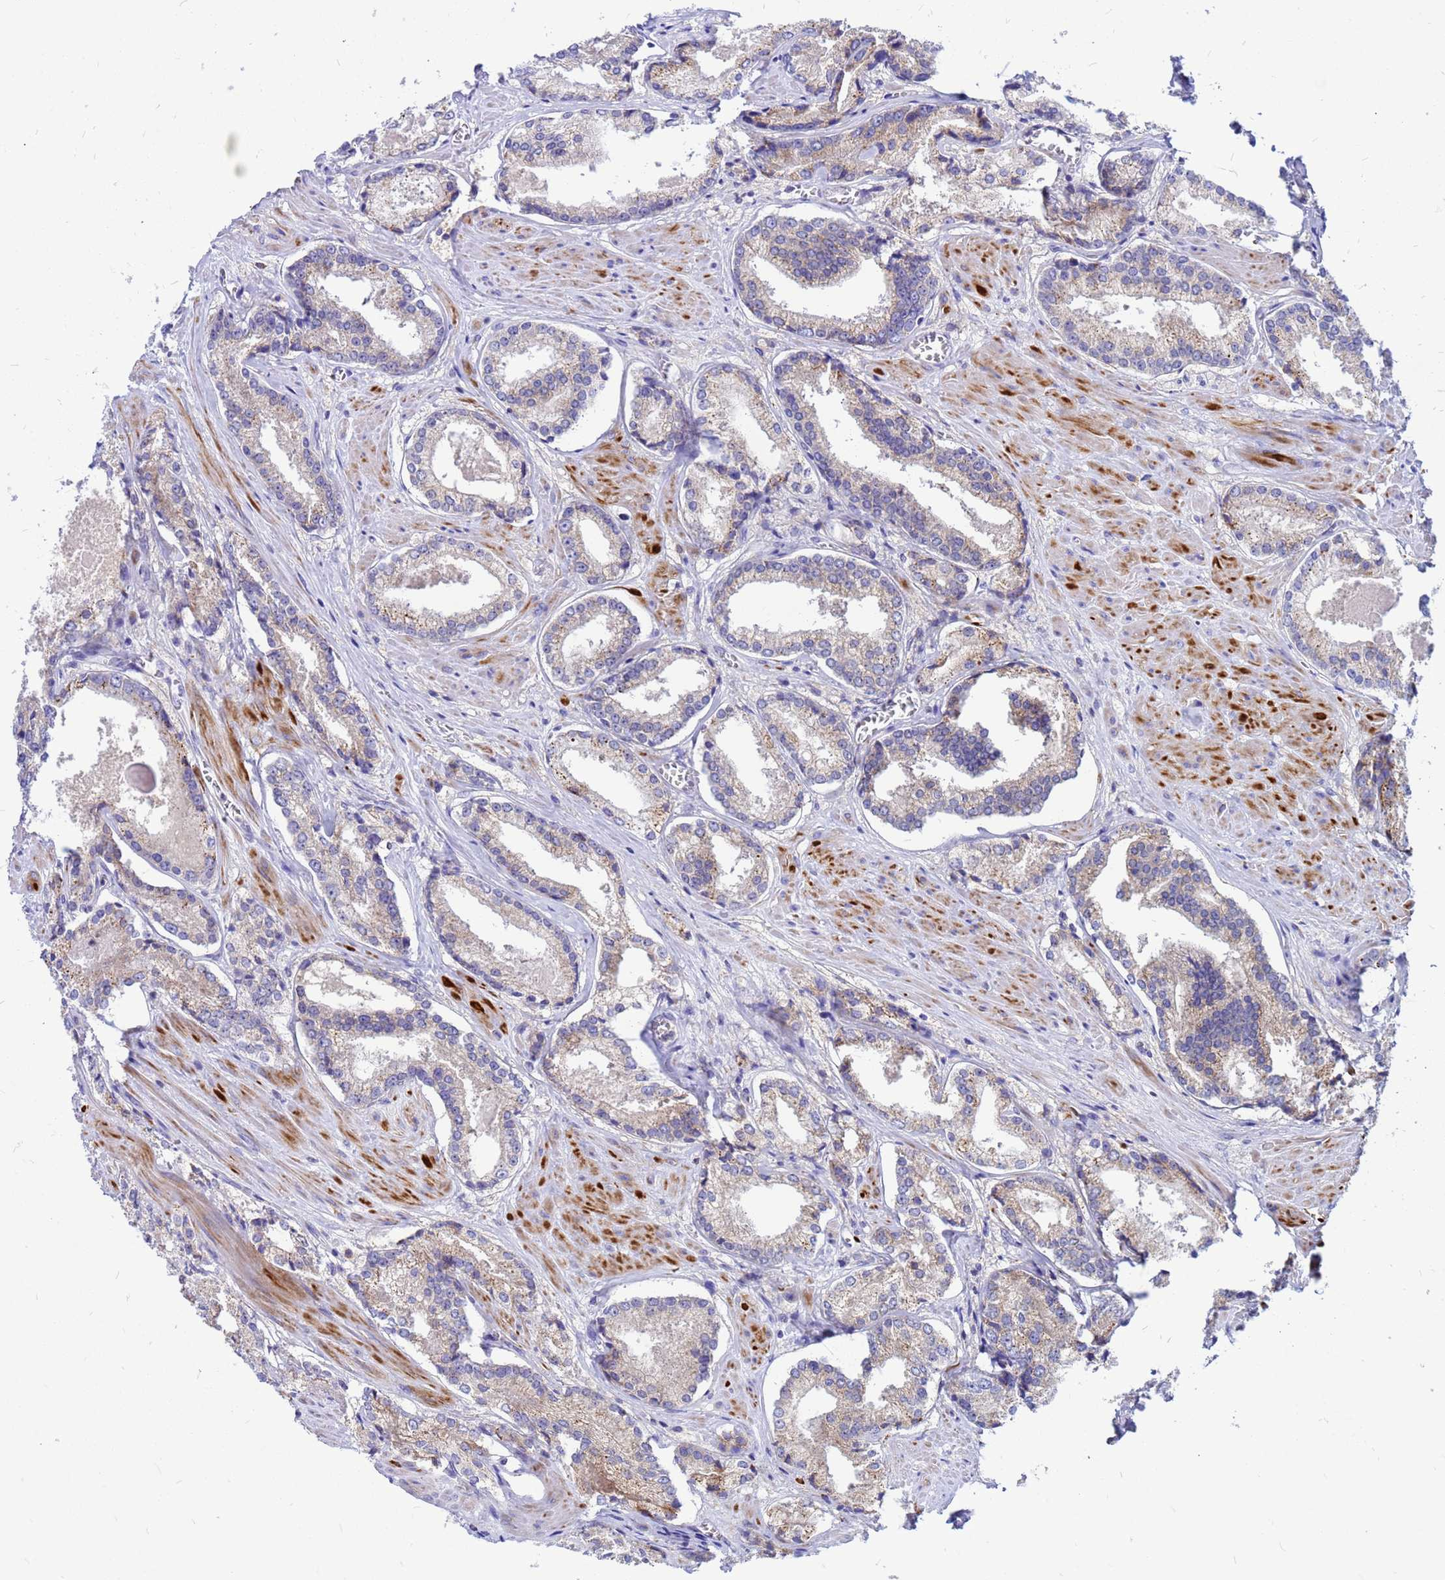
{"staining": {"intensity": "weak", "quantity": "25%-75%", "location": "cytoplasmic/membranous"}, "tissue": "prostate cancer", "cell_type": "Tumor cells", "image_type": "cancer", "snomed": [{"axis": "morphology", "description": "Adenocarcinoma, Low grade"}, {"axis": "topography", "description": "Prostate"}], "caption": "Protein expression analysis of human prostate adenocarcinoma (low-grade) reveals weak cytoplasmic/membranous positivity in approximately 25%-75% of tumor cells.", "gene": "FHIP1A", "patient": {"sex": "male", "age": 54}}